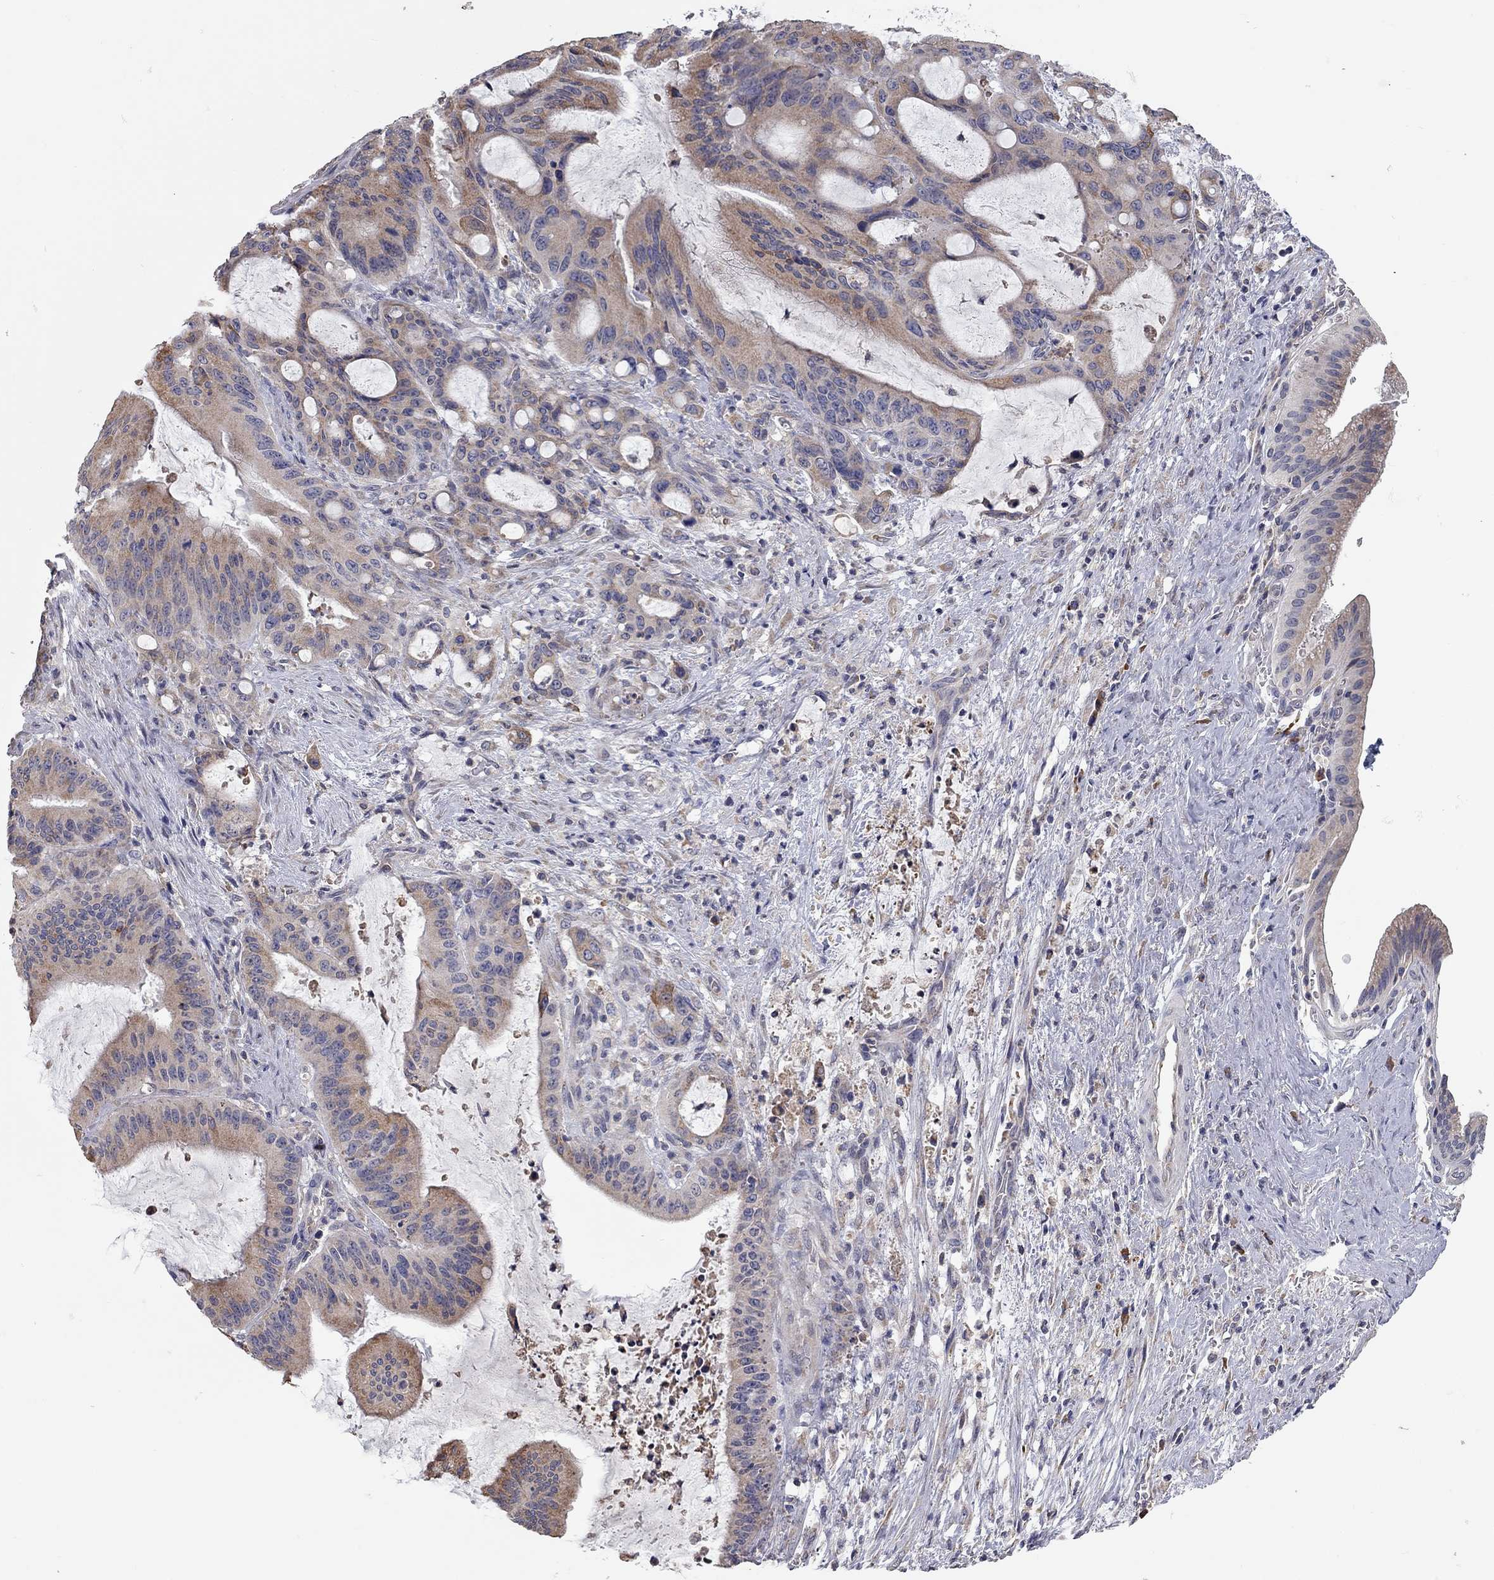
{"staining": {"intensity": "moderate", "quantity": "25%-75%", "location": "cytoplasmic/membranous"}, "tissue": "liver cancer", "cell_type": "Tumor cells", "image_type": "cancer", "snomed": [{"axis": "morphology", "description": "Cholangiocarcinoma"}, {"axis": "topography", "description": "Liver"}], "caption": "A micrograph of liver cancer (cholangiocarcinoma) stained for a protein demonstrates moderate cytoplasmic/membranous brown staining in tumor cells. (Stains: DAB in brown, nuclei in blue, Microscopy: brightfield microscopy at high magnification).", "gene": "XAGE2", "patient": {"sex": "female", "age": 73}}